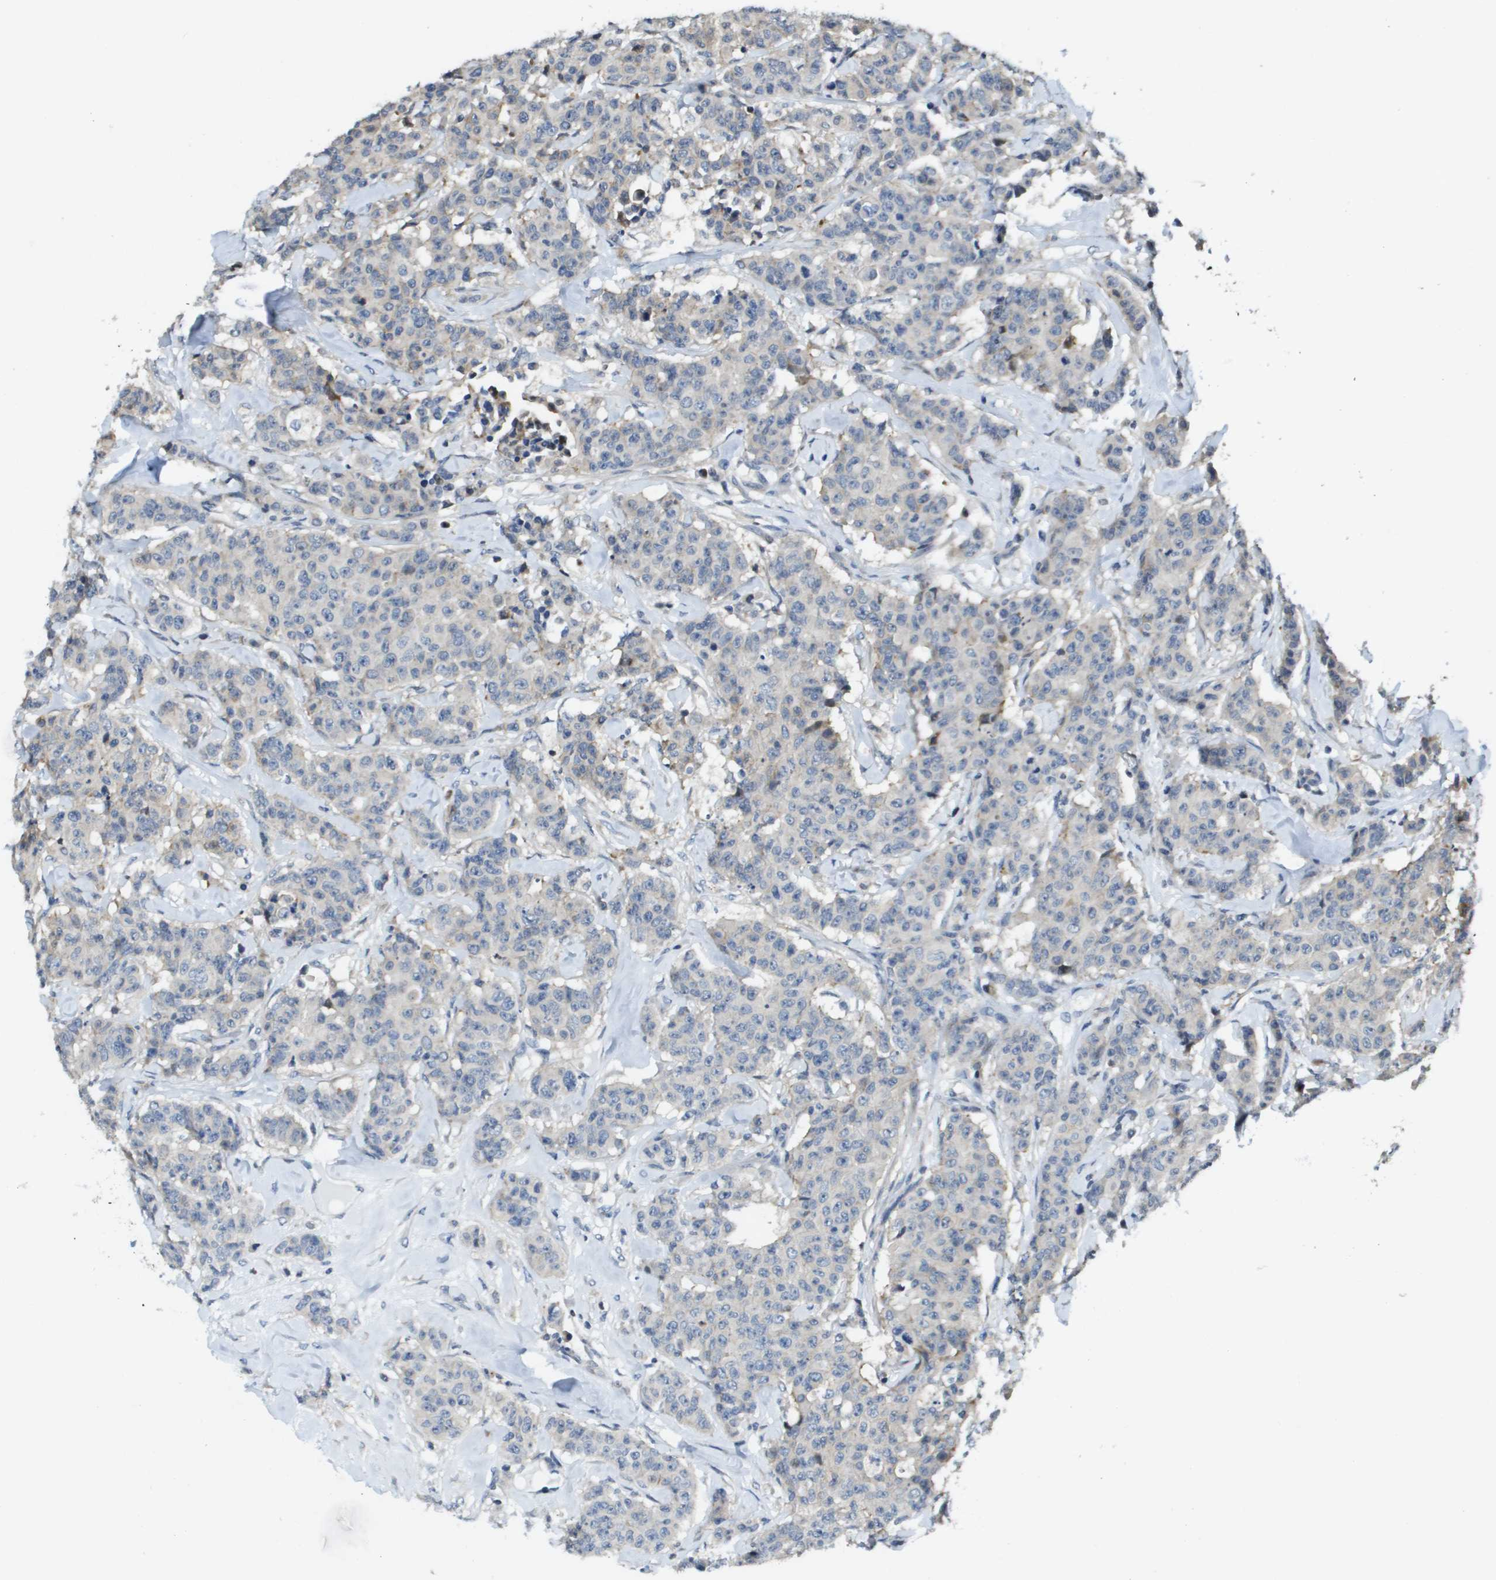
{"staining": {"intensity": "moderate", "quantity": "<25%", "location": "cytoplasmic/membranous"}, "tissue": "breast cancer", "cell_type": "Tumor cells", "image_type": "cancer", "snomed": [{"axis": "morphology", "description": "Normal tissue, NOS"}, {"axis": "morphology", "description": "Duct carcinoma"}, {"axis": "topography", "description": "Breast"}], "caption": "Immunohistochemical staining of breast cancer (infiltrating ductal carcinoma) displays moderate cytoplasmic/membranous protein positivity in about <25% of tumor cells. The staining was performed using DAB (3,3'-diaminobenzidine) to visualize the protein expression in brown, while the nuclei were stained in blue with hematoxylin (Magnification: 20x).", "gene": "SCN4B", "patient": {"sex": "female", "age": 40}}